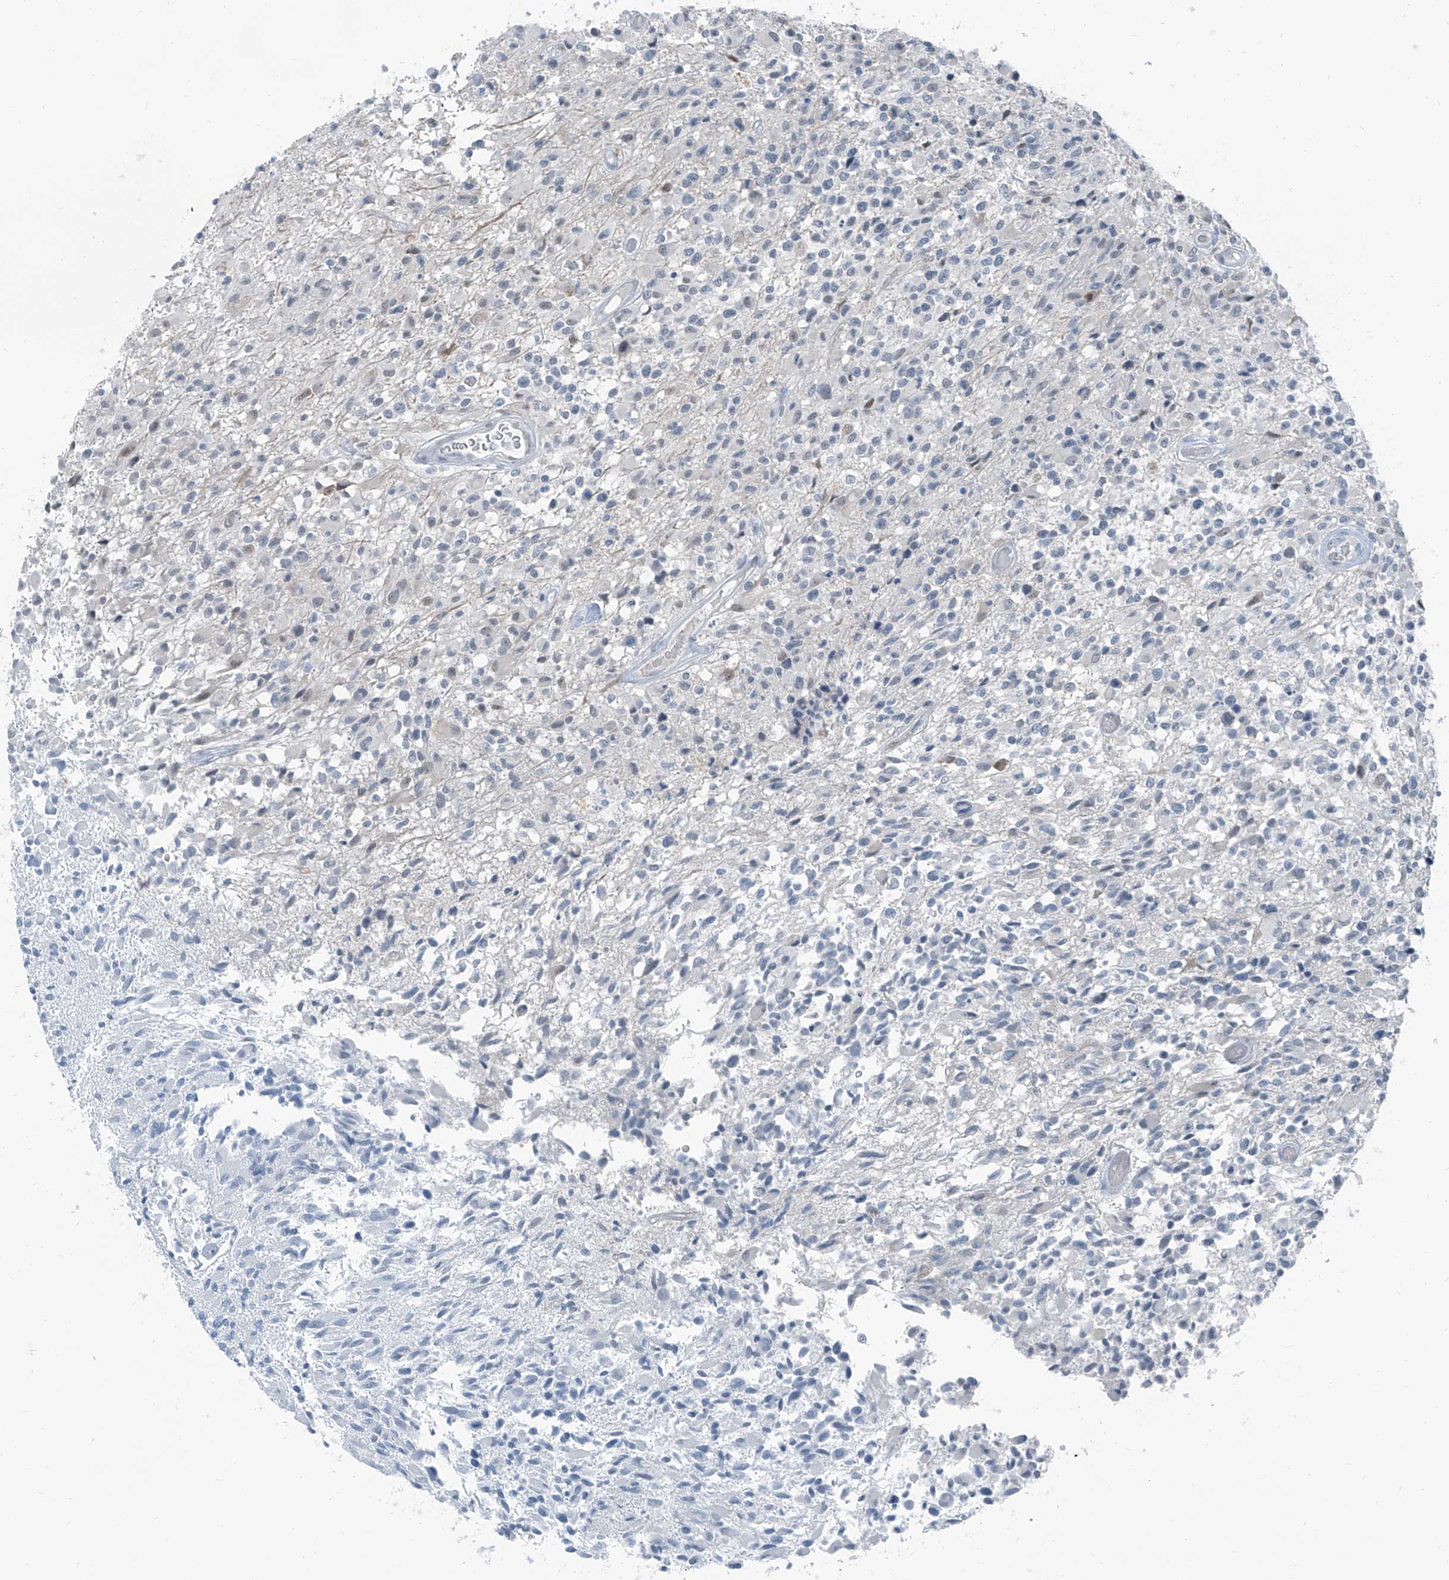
{"staining": {"intensity": "negative", "quantity": "none", "location": "none"}, "tissue": "glioma", "cell_type": "Tumor cells", "image_type": "cancer", "snomed": [{"axis": "morphology", "description": "Glioma, malignant, High grade"}, {"axis": "morphology", "description": "Glioblastoma, NOS"}, {"axis": "topography", "description": "Brain"}], "caption": "Glioma stained for a protein using immunohistochemistry (IHC) shows no staining tumor cells.", "gene": "RGN", "patient": {"sex": "male", "age": 60}}